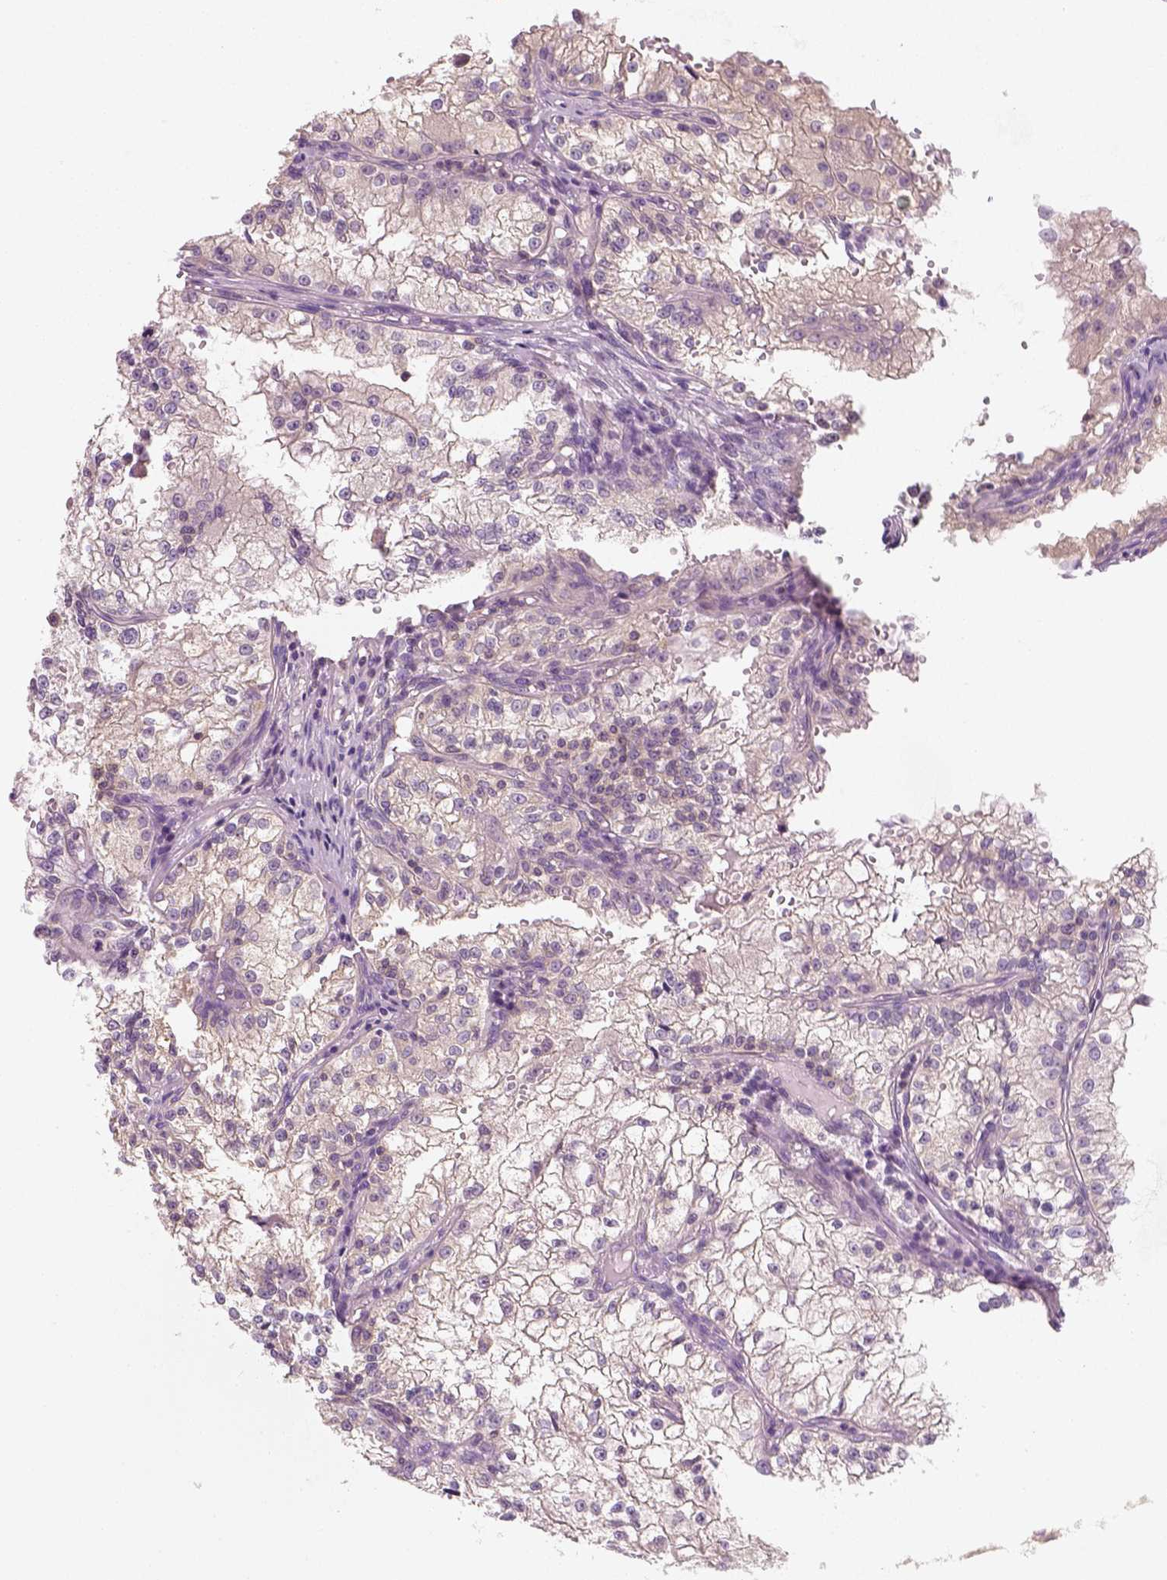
{"staining": {"intensity": "negative", "quantity": "none", "location": "none"}, "tissue": "renal cancer", "cell_type": "Tumor cells", "image_type": "cancer", "snomed": [{"axis": "morphology", "description": "Adenocarcinoma, NOS"}, {"axis": "topography", "description": "Kidney"}], "caption": "This histopathology image is of renal cancer (adenocarcinoma) stained with immunohistochemistry to label a protein in brown with the nuclei are counter-stained blue. There is no expression in tumor cells.", "gene": "EPHB1", "patient": {"sex": "male", "age": 36}}